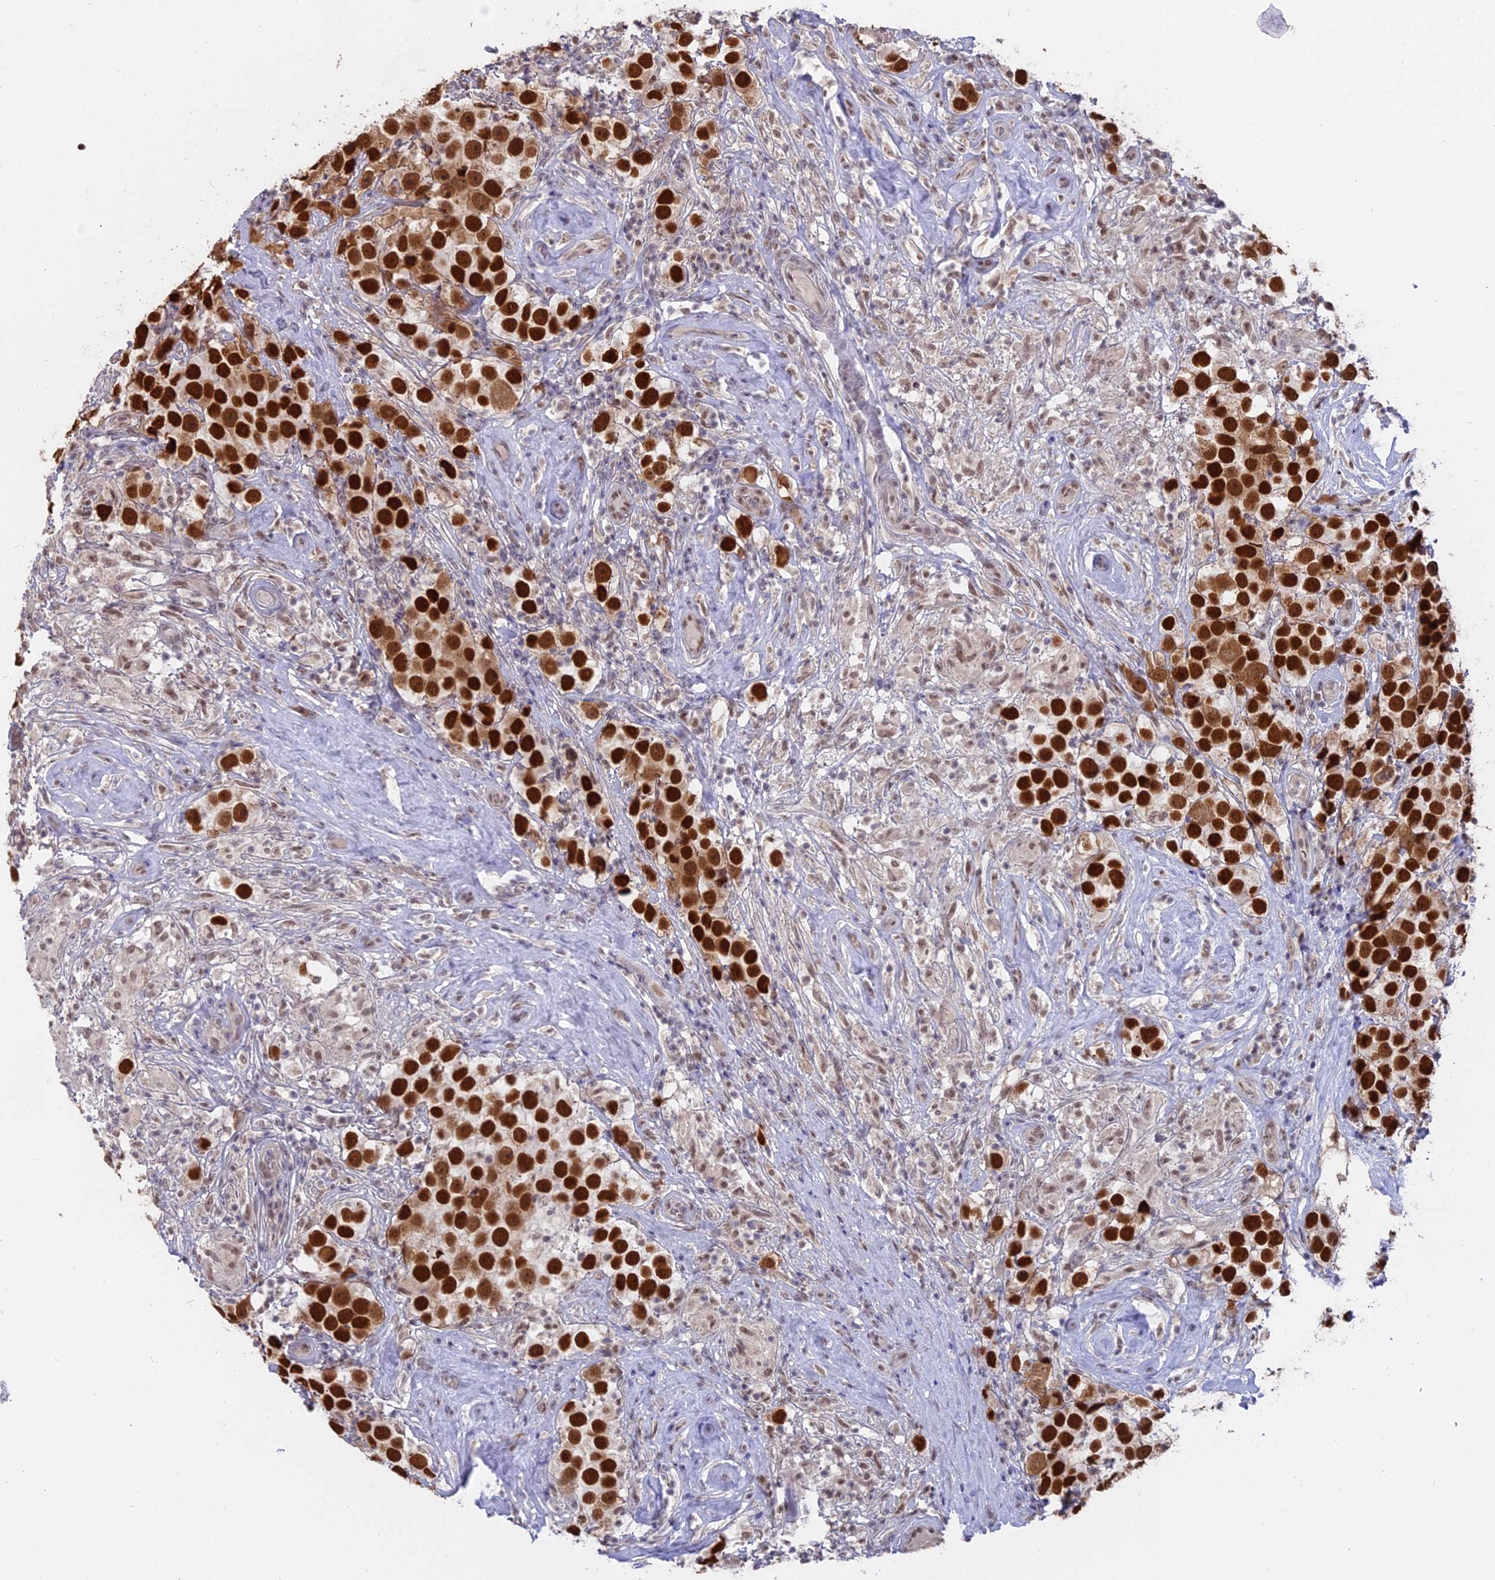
{"staining": {"intensity": "strong", "quantity": ">75%", "location": "nuclear"}, "tissue": "testis cancer", "cell_type": "Tumor cells", "image_type": "cancer", "snomed": [{"axis": "morphology", "description": "Seminoma, NOS"}, {"axis": "topography", "description": "Testis"}], "caption": "Immunohistochemical staining of human testis cancer (seminoma) displays high levels of strong nuclear staining in about >75% of tumor cells.", "gene": "NR1H3", "patient": {"sex": "male", "age": 49}}